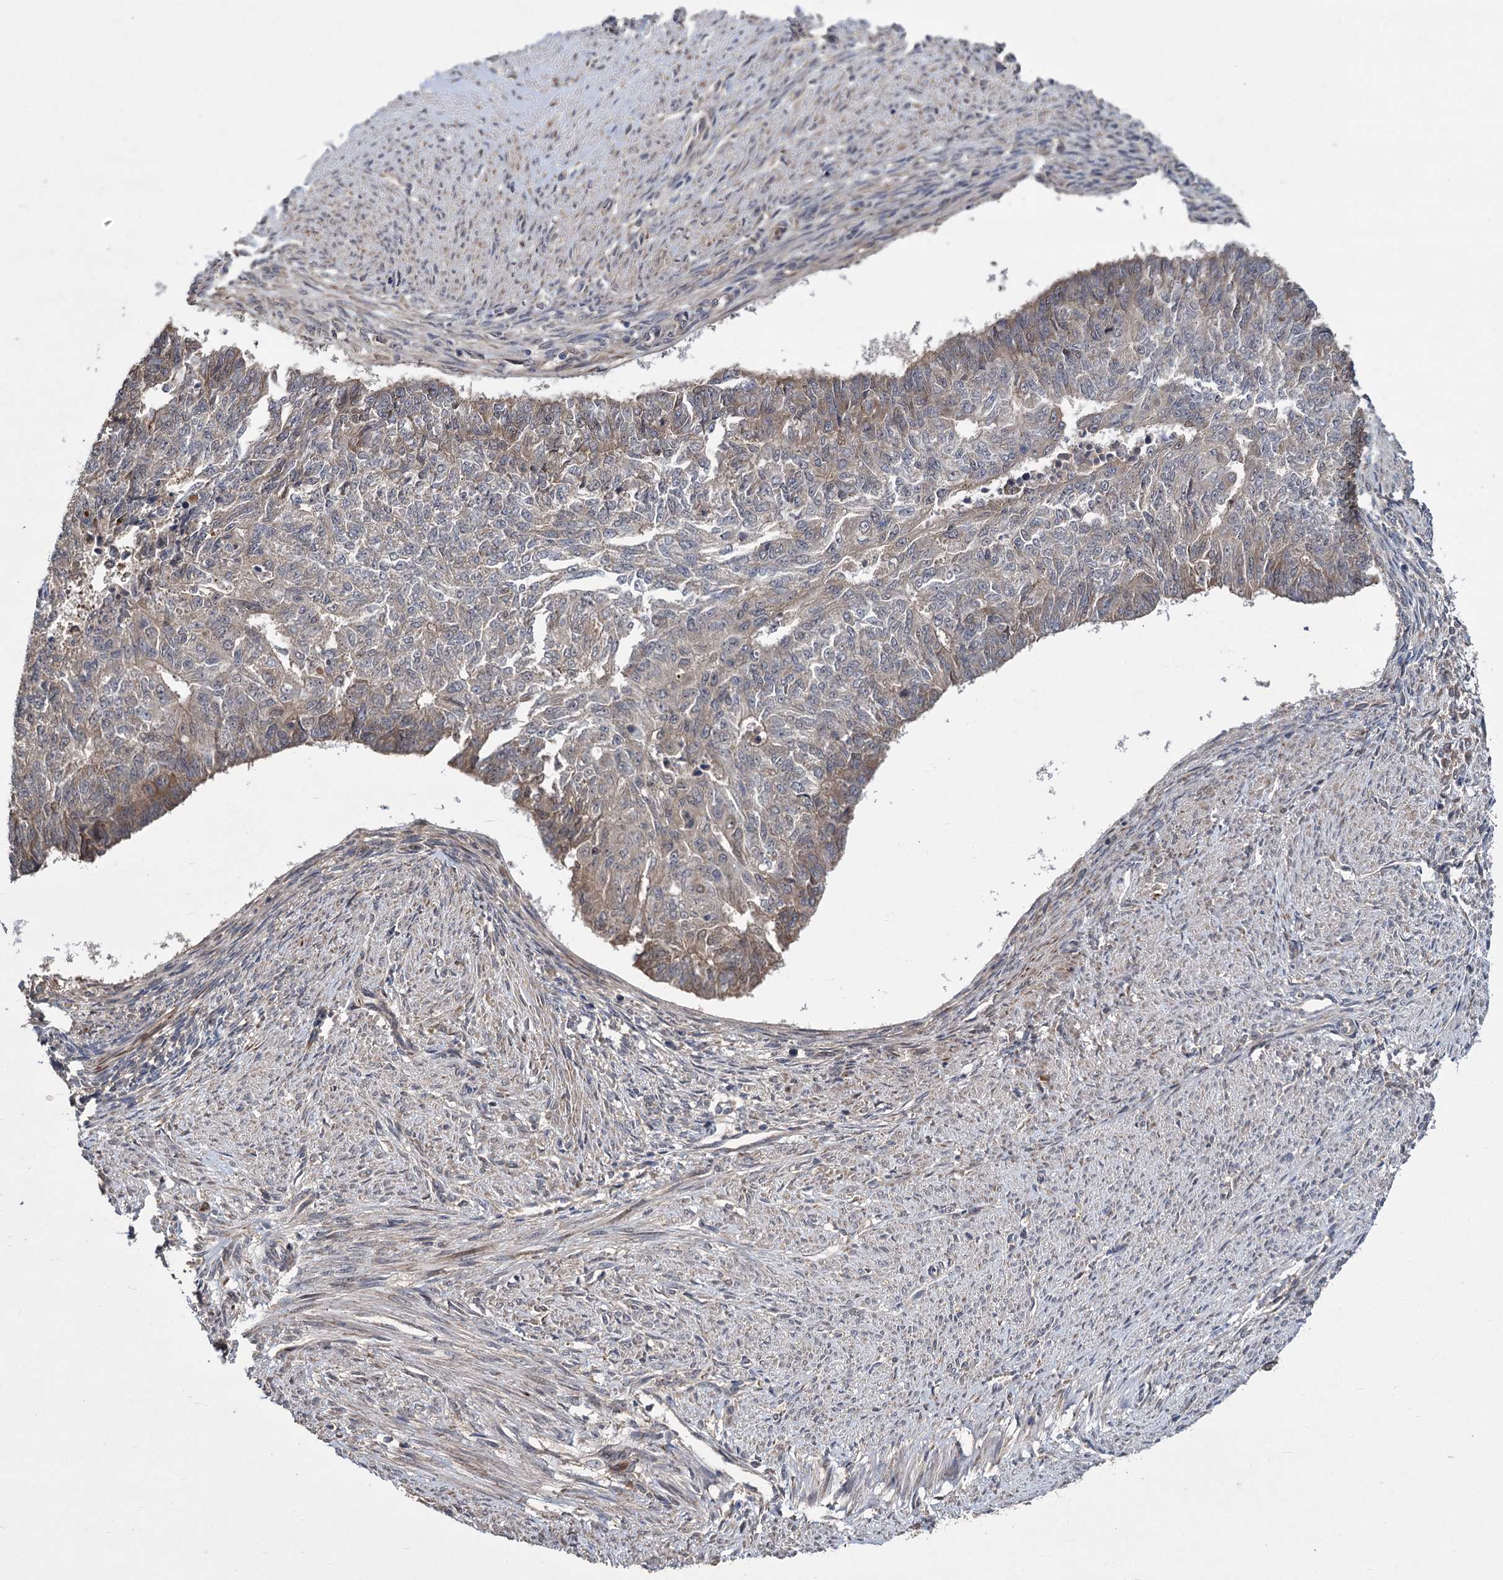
{"staining": {"intensity": "weak", "quantity": "25%-75%", "location": "cytoplasmic/membranous"}, "tissue": "endometrial cancer", "cell_type": "Tumor cells", "image_type": "cancer", "snomed": [{"axis": "morphology", "description": "Adenocarcinoma, NOS"}, {"axis": "topography", "description": "Endometrium"}], "caption": "Immunohistochemical staining of endometrial cancer shows low levels of weak cytoplasmic/membranous positivity in approximately 25%-75% of tumor cells. (Brightfield microscopy of DAB IHC at high magnification).", "gene": "INPPL1", "patient": {"sex": "female", "age": 32}}